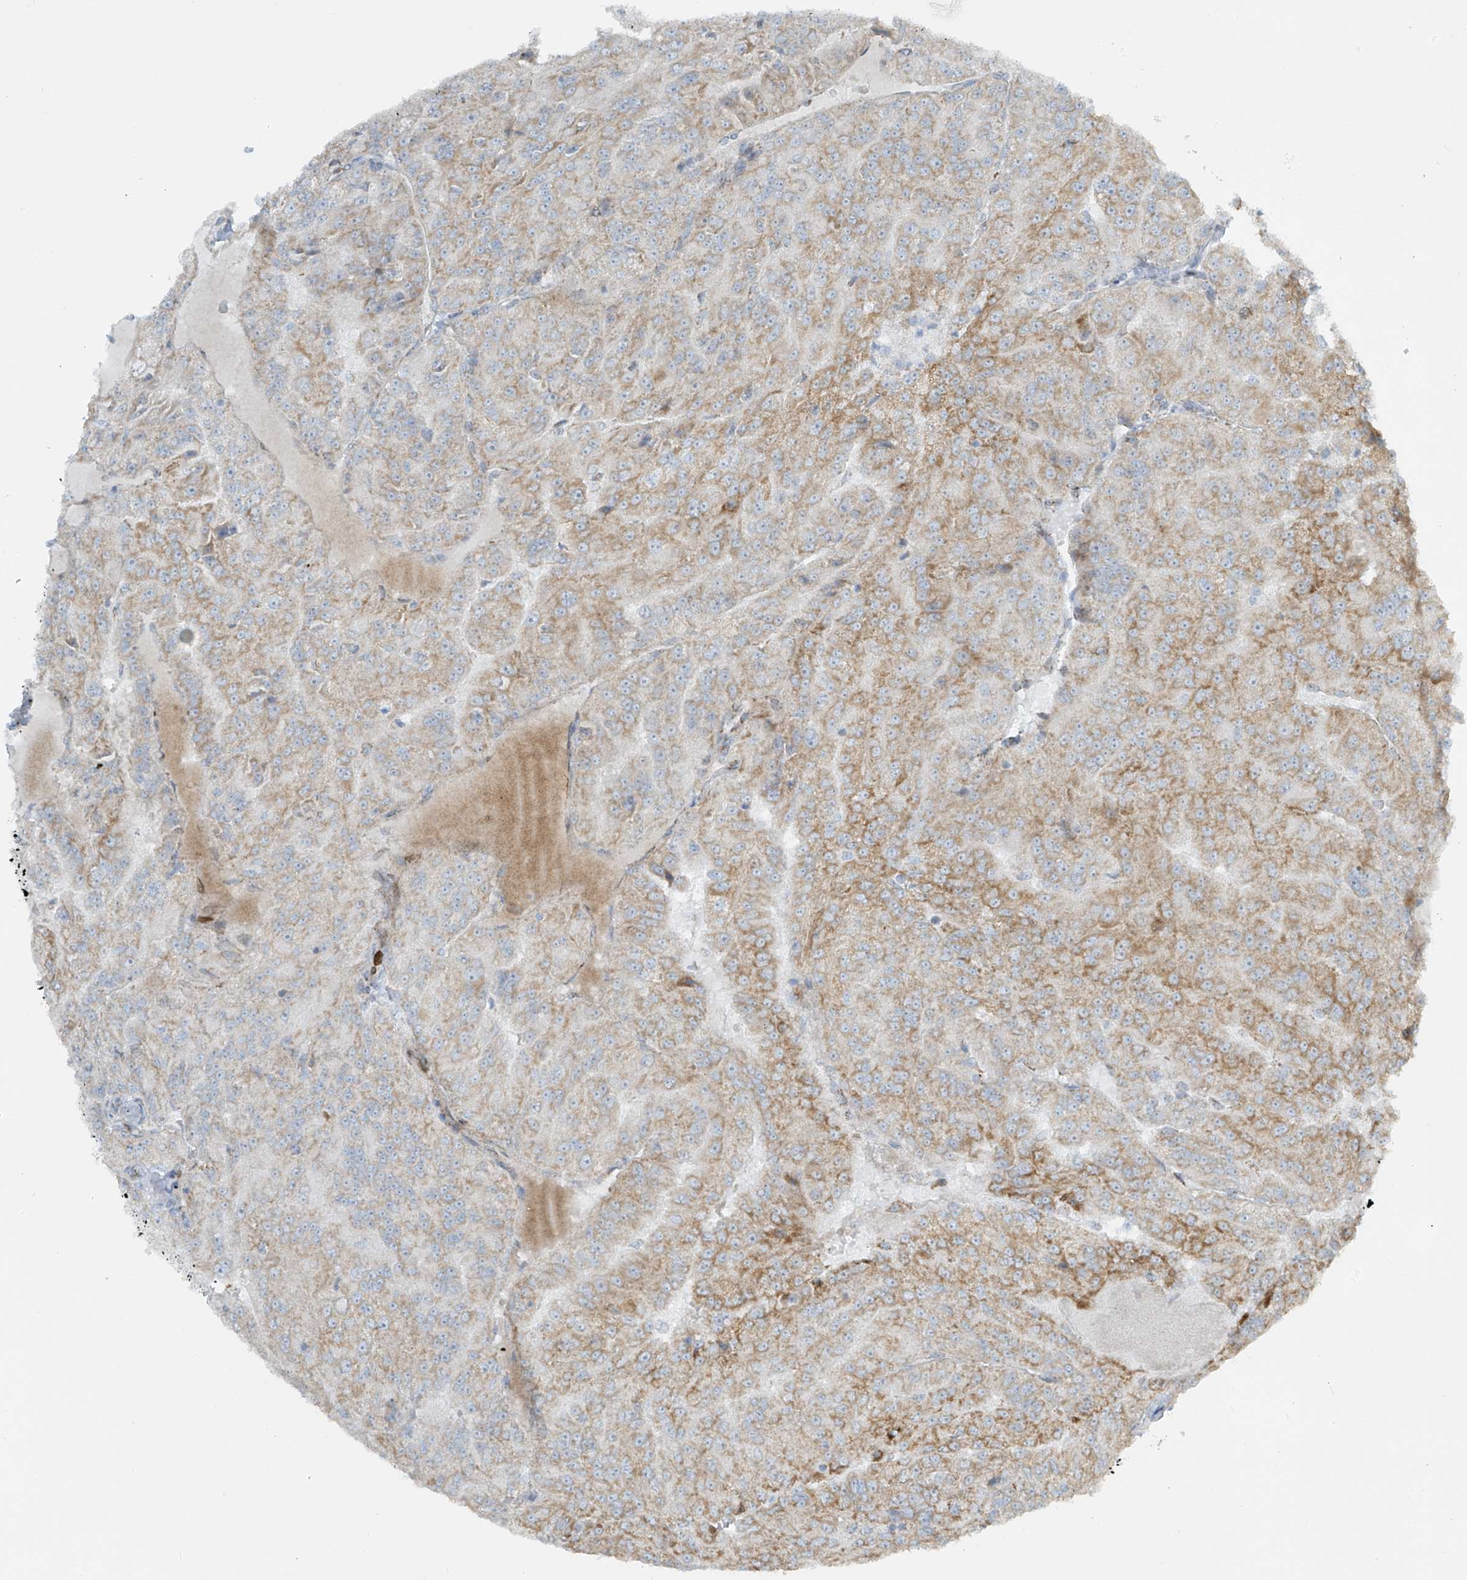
{"staining": {"intensity": "moderate", "quantity": ">75%", "location": "cytoplasmic/membranous"}, "tissue": "renal cancer", "cell_type": "Tumor cells", "image_type": "cancer", "snomed": [{"axis": "morphology", "description": "Adenocarcinoma, NOS"}, {"axis": "topography", "description": "Kidney"}], "caption": "Immunohistochemistry staining of renal cancer (adenocarcinoma), which demonstrates medium levels of moderate cytoplasmic/membranous expression in approximately >75% of tumor cells indicating moderate cytoplasmic/membranous protein positivity. The staining was performed using DAB (brown) for protein detection and nuclei were counterstained in hematoxylin (blue).", "gene": "SMDT1", "patient": {"sex": "female", "age": 63}}